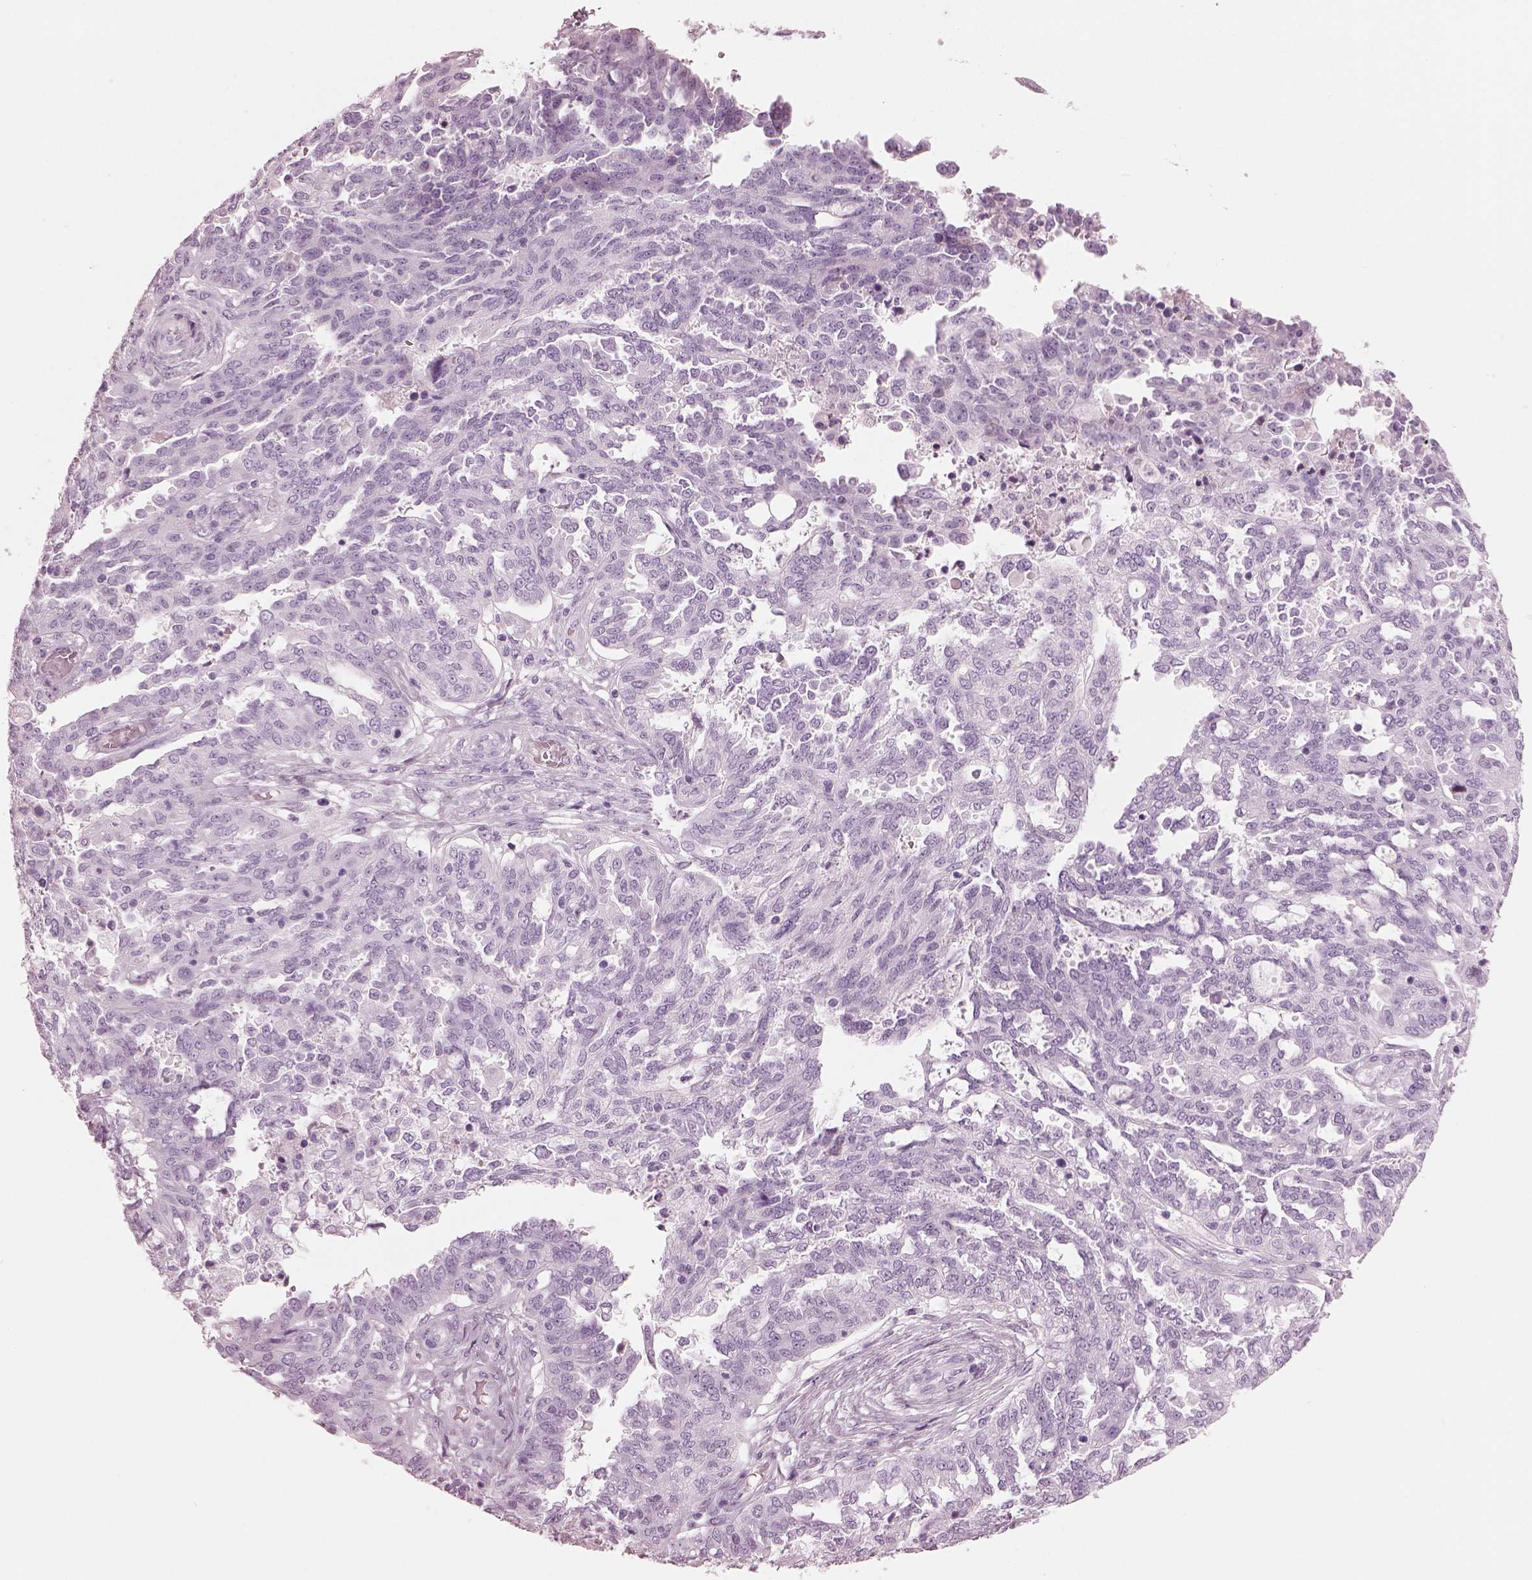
{"staining": {"intensity": "negative", "quantity": "none", "location": "none"}, "tissue": "ovarian cancer", "cell_type": "Tumor cells", "image_type": "cancer", "snomed": [{"axis": "morphology", "description": "Cystadenocarcinoma, serous, NOS"}, {"axis": "topography", "description": "Ovary"}], "caption": "Protein analysis of ovarian cancer (serous cystadenocarcinoma) demonstrates no significant positivity in tumor cells.", "gene": "HYDIN", "patient": {"sex": "female", "age": 67}}